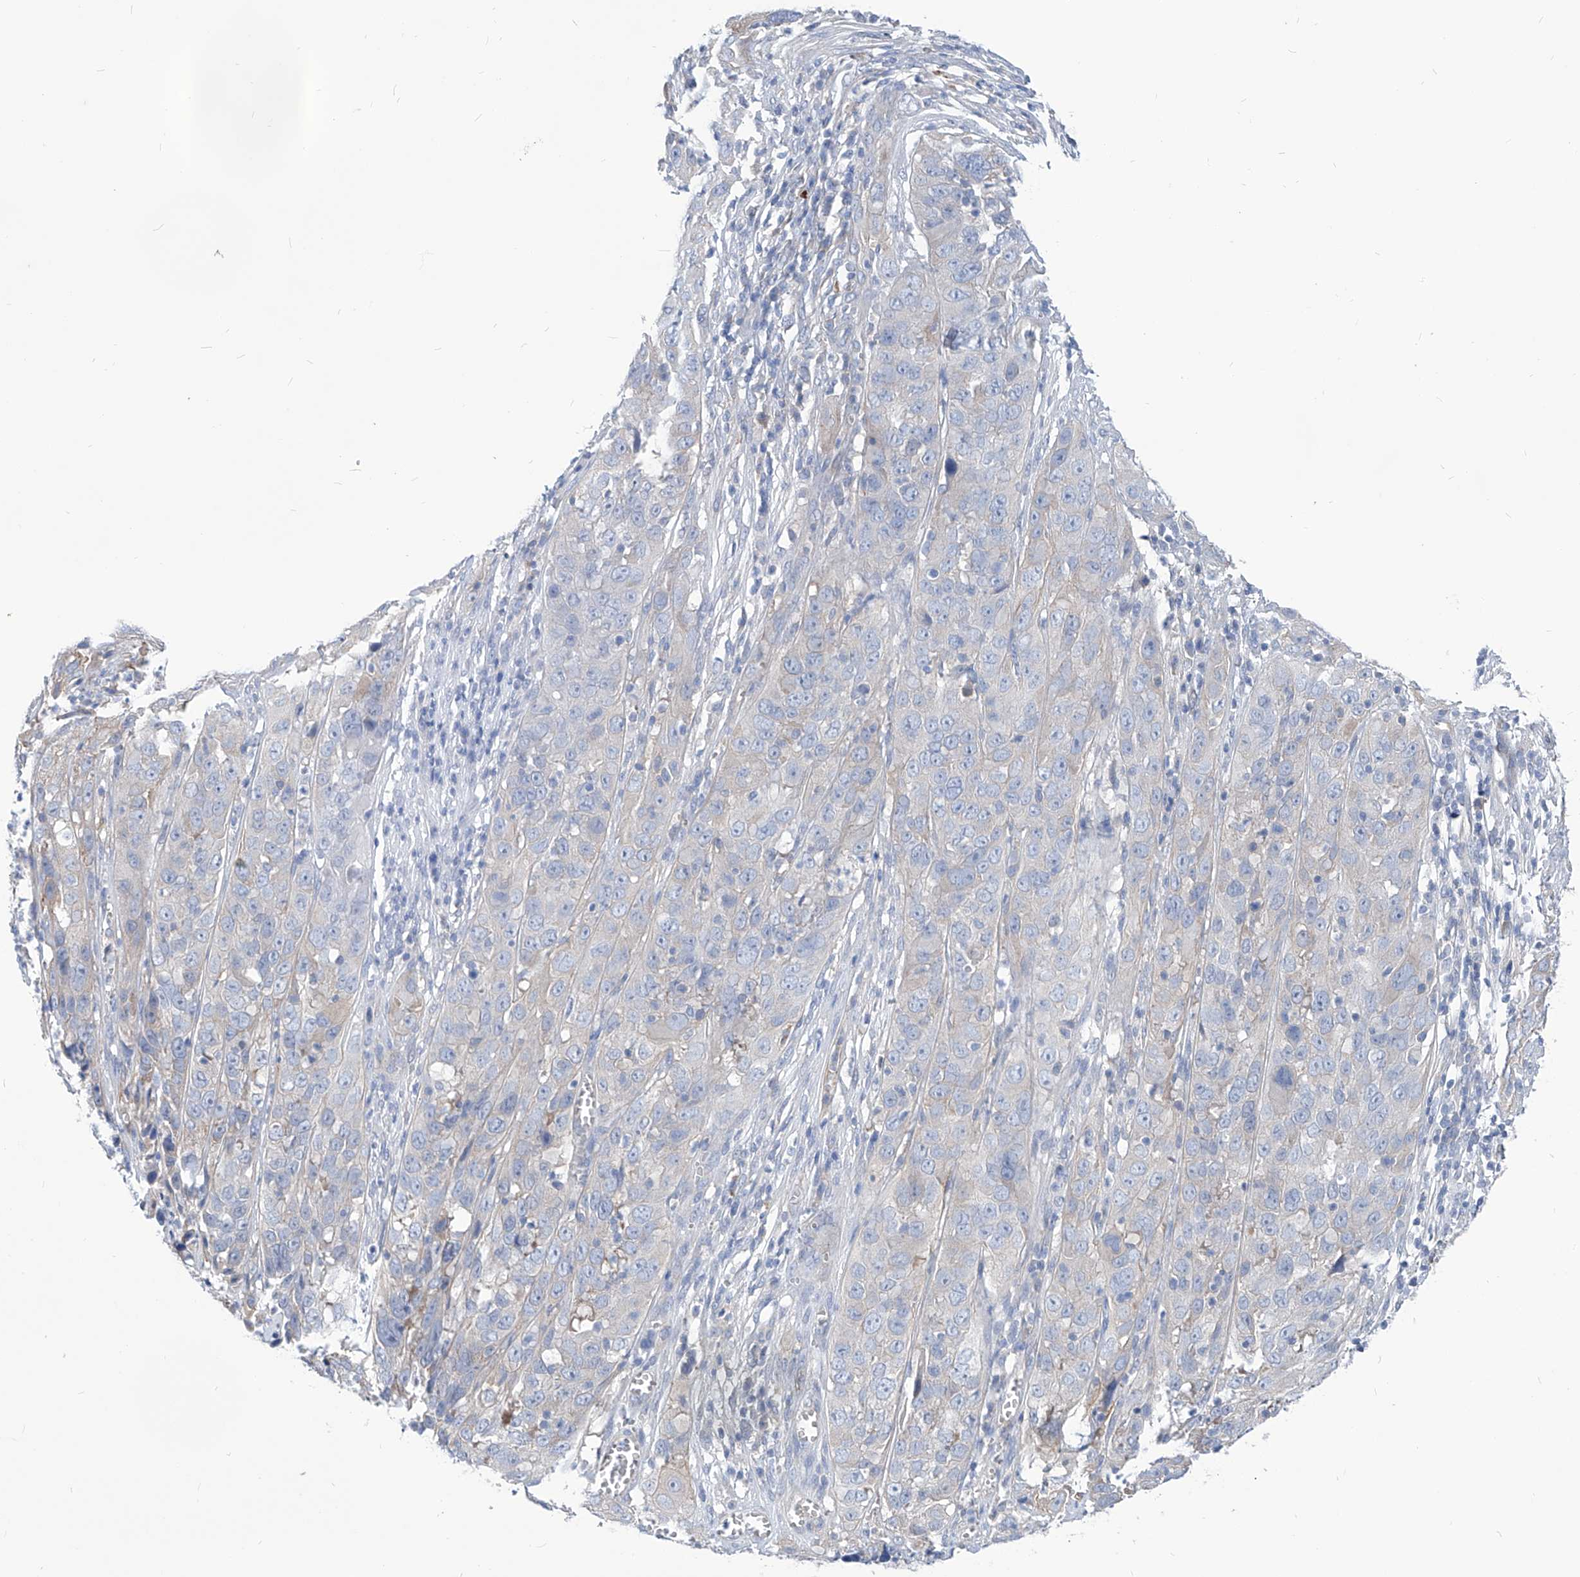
{"staining": {"intensity": "negative", "quantity": "none", "location": "none"}, "tissue": "cervical cancer", "cell_type": "Tumor cells", "image_type": "cancer", "snomed": [{"axis": "morphology", "description": "Squamous cell carcinoma, NOS"}, {"axis": "topography", "description": "Cervix"}], "caption": "Immunohistochemistry (IHC) histopathology image of neoplastic tissue: human cervical squamous cell carcinoma stained with DAB (3,3'-diaminobenzidine) demonstrates no significant protein expression in tumor cells. (DAB immunohistochemistry, high magnification).", "gene": "AKAP10", "patient": {"sex": "female", "age": 32}}